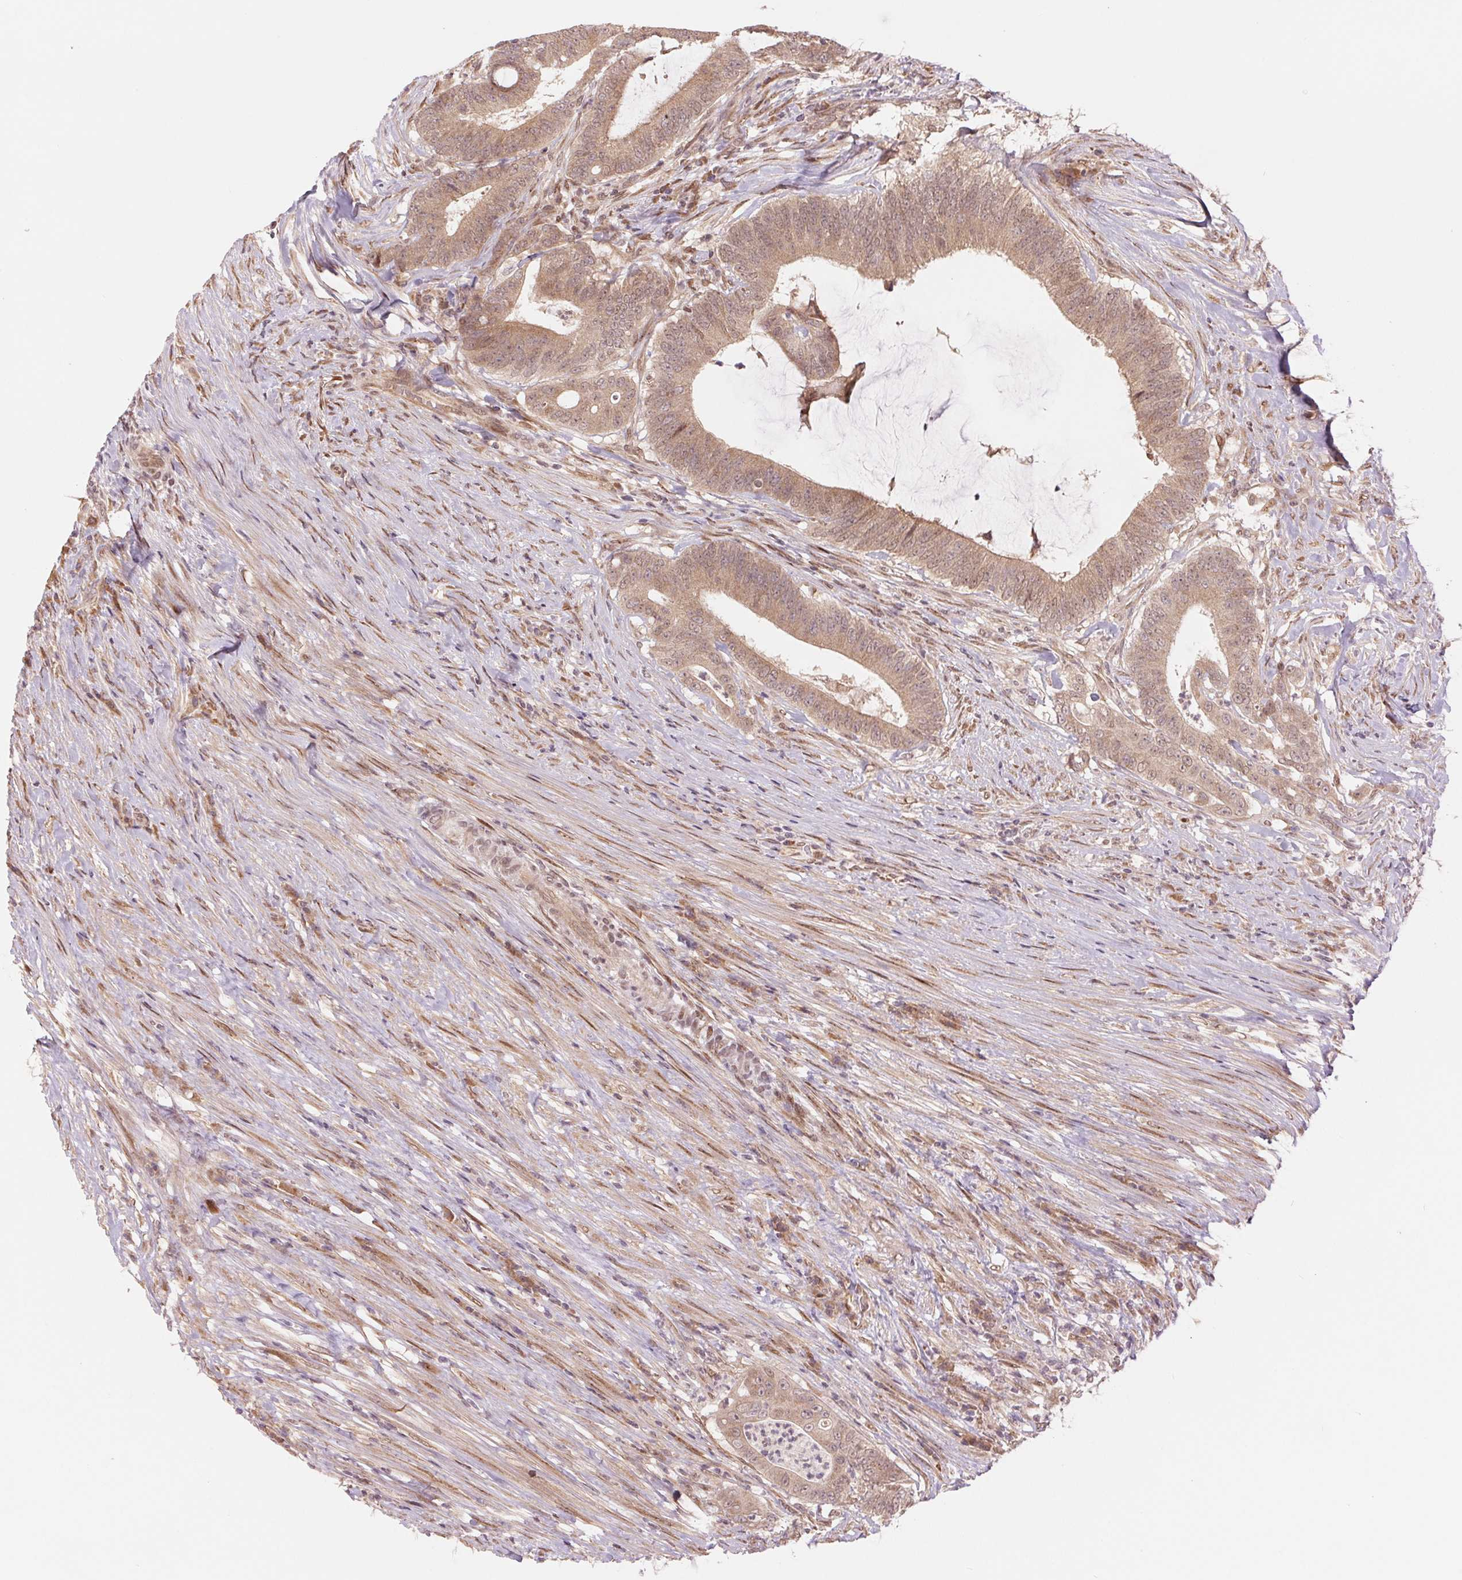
{"staining": {"intensity": "moderate", "quantity": ">75%", "location": "cytoplasmic/membranous,nuclear"}, "tissue": "colorectal cancer", "cell_type": "Tumor cells", "image_type": "cancer", "snomed": [{"axis": "morphology", "description": "Adenocarcinoma, NOS"}, {"axis": "topography", "description": "Colon"}], "caption": "Adenocarcinoma (colorectal) stained with immunohistochemistry (IHC) displays moderate cytoplasmic/membranous and nuclear expression in about >75% of tumor cells. (DAB IHC, brown staining for protein, blue staining for nuclei).", "gene": "ERI3", "patient": {"sex": "female", "age": 43}}